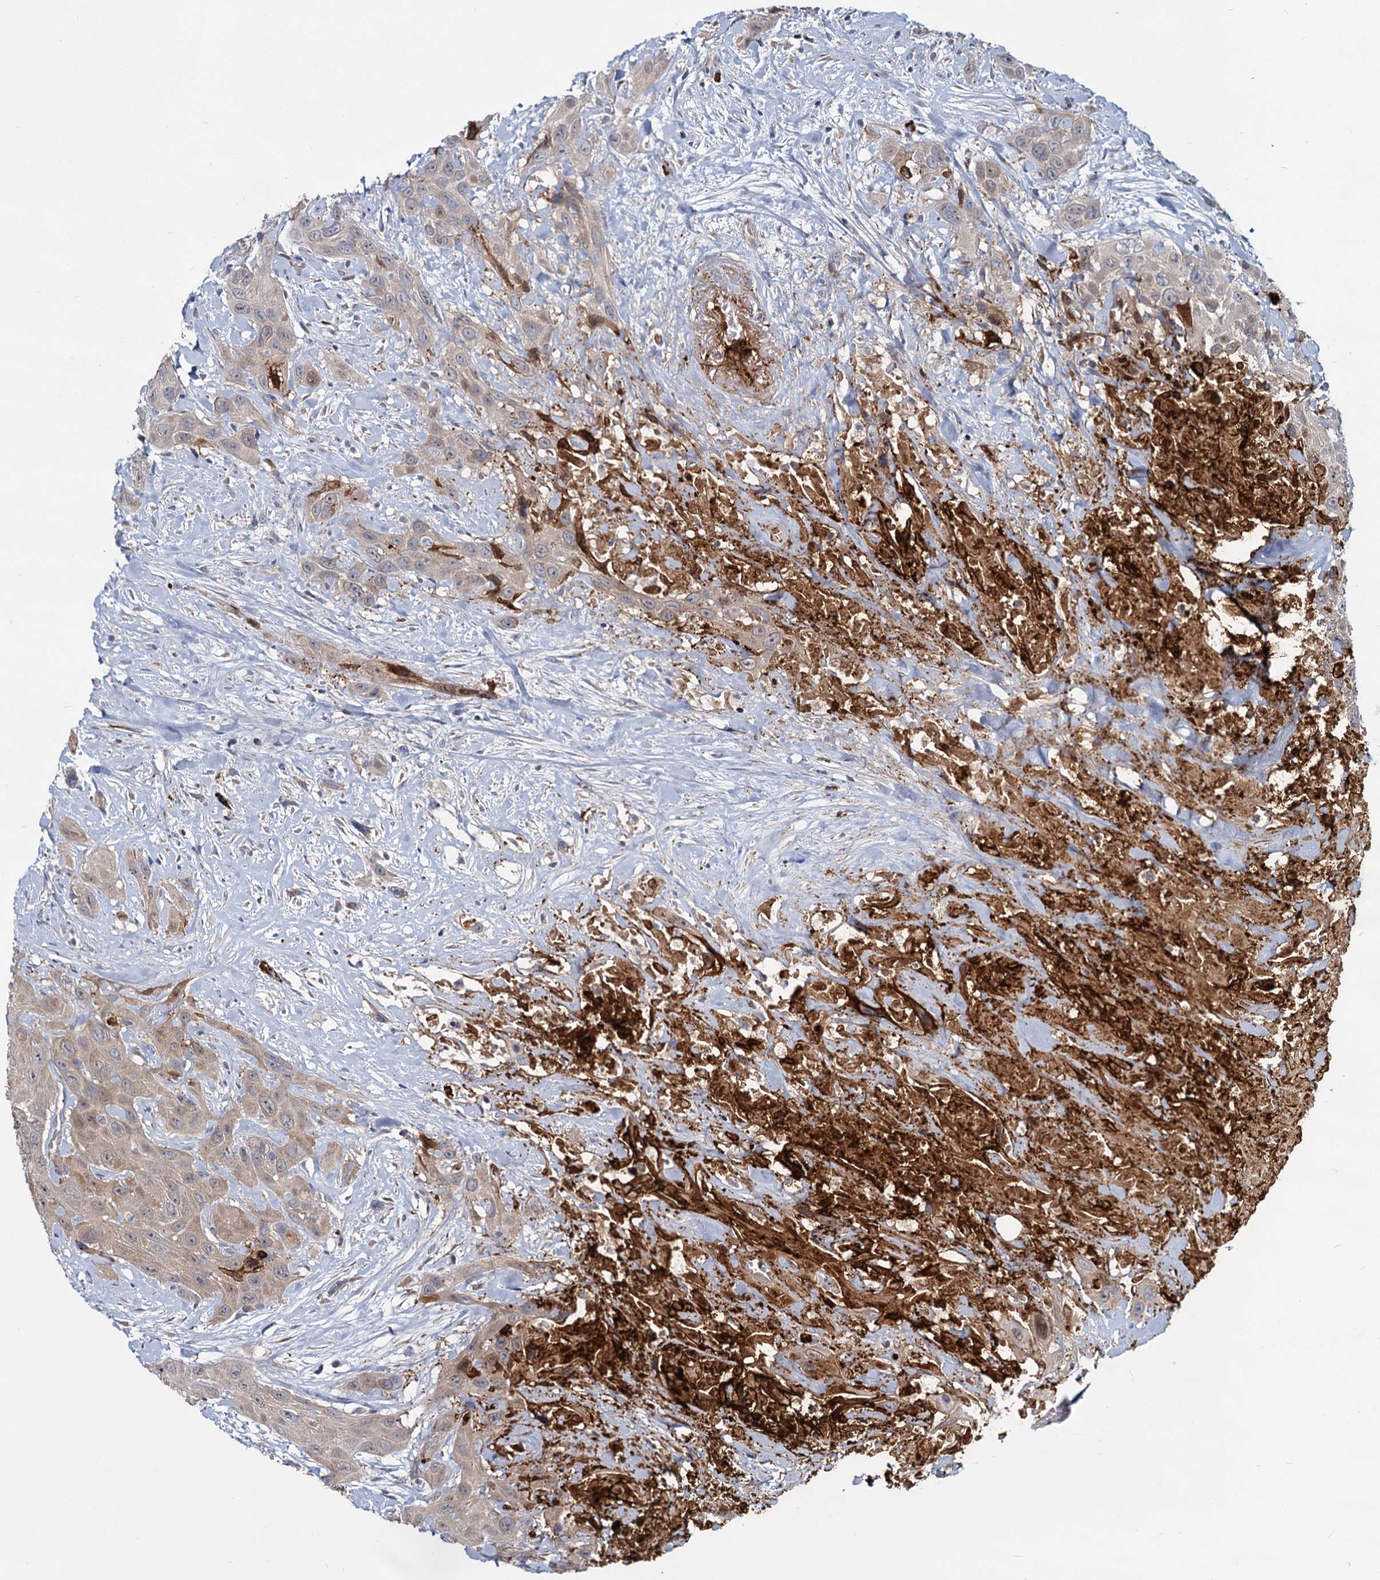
{"staining": {"intensity": "weak", "quantity": "25%-75%", "location": "cytoplasmic/membranous"}, "tissue": "head and neck cancer", "cell_type": "Tumor cells", "image_type": "cancer", "snomed": [{"axis": "morphology", "description": "Squamous cell carcinoma, NOS"}, {"axis": "topography", "description": "Head-Neck"}], "caption": "High-magnification brightfield microscopy of squamous cell carcinoma (head and neck) stained with DAB (brown) and counterstained with hematoxylin (blue). tumor cells exhibit weak cytoplasmic/membranous positivity is identified in approximately25%-75% of cells.", "gene": "DCUN1D2", "patient": {"sex": "male", "age": 81}}